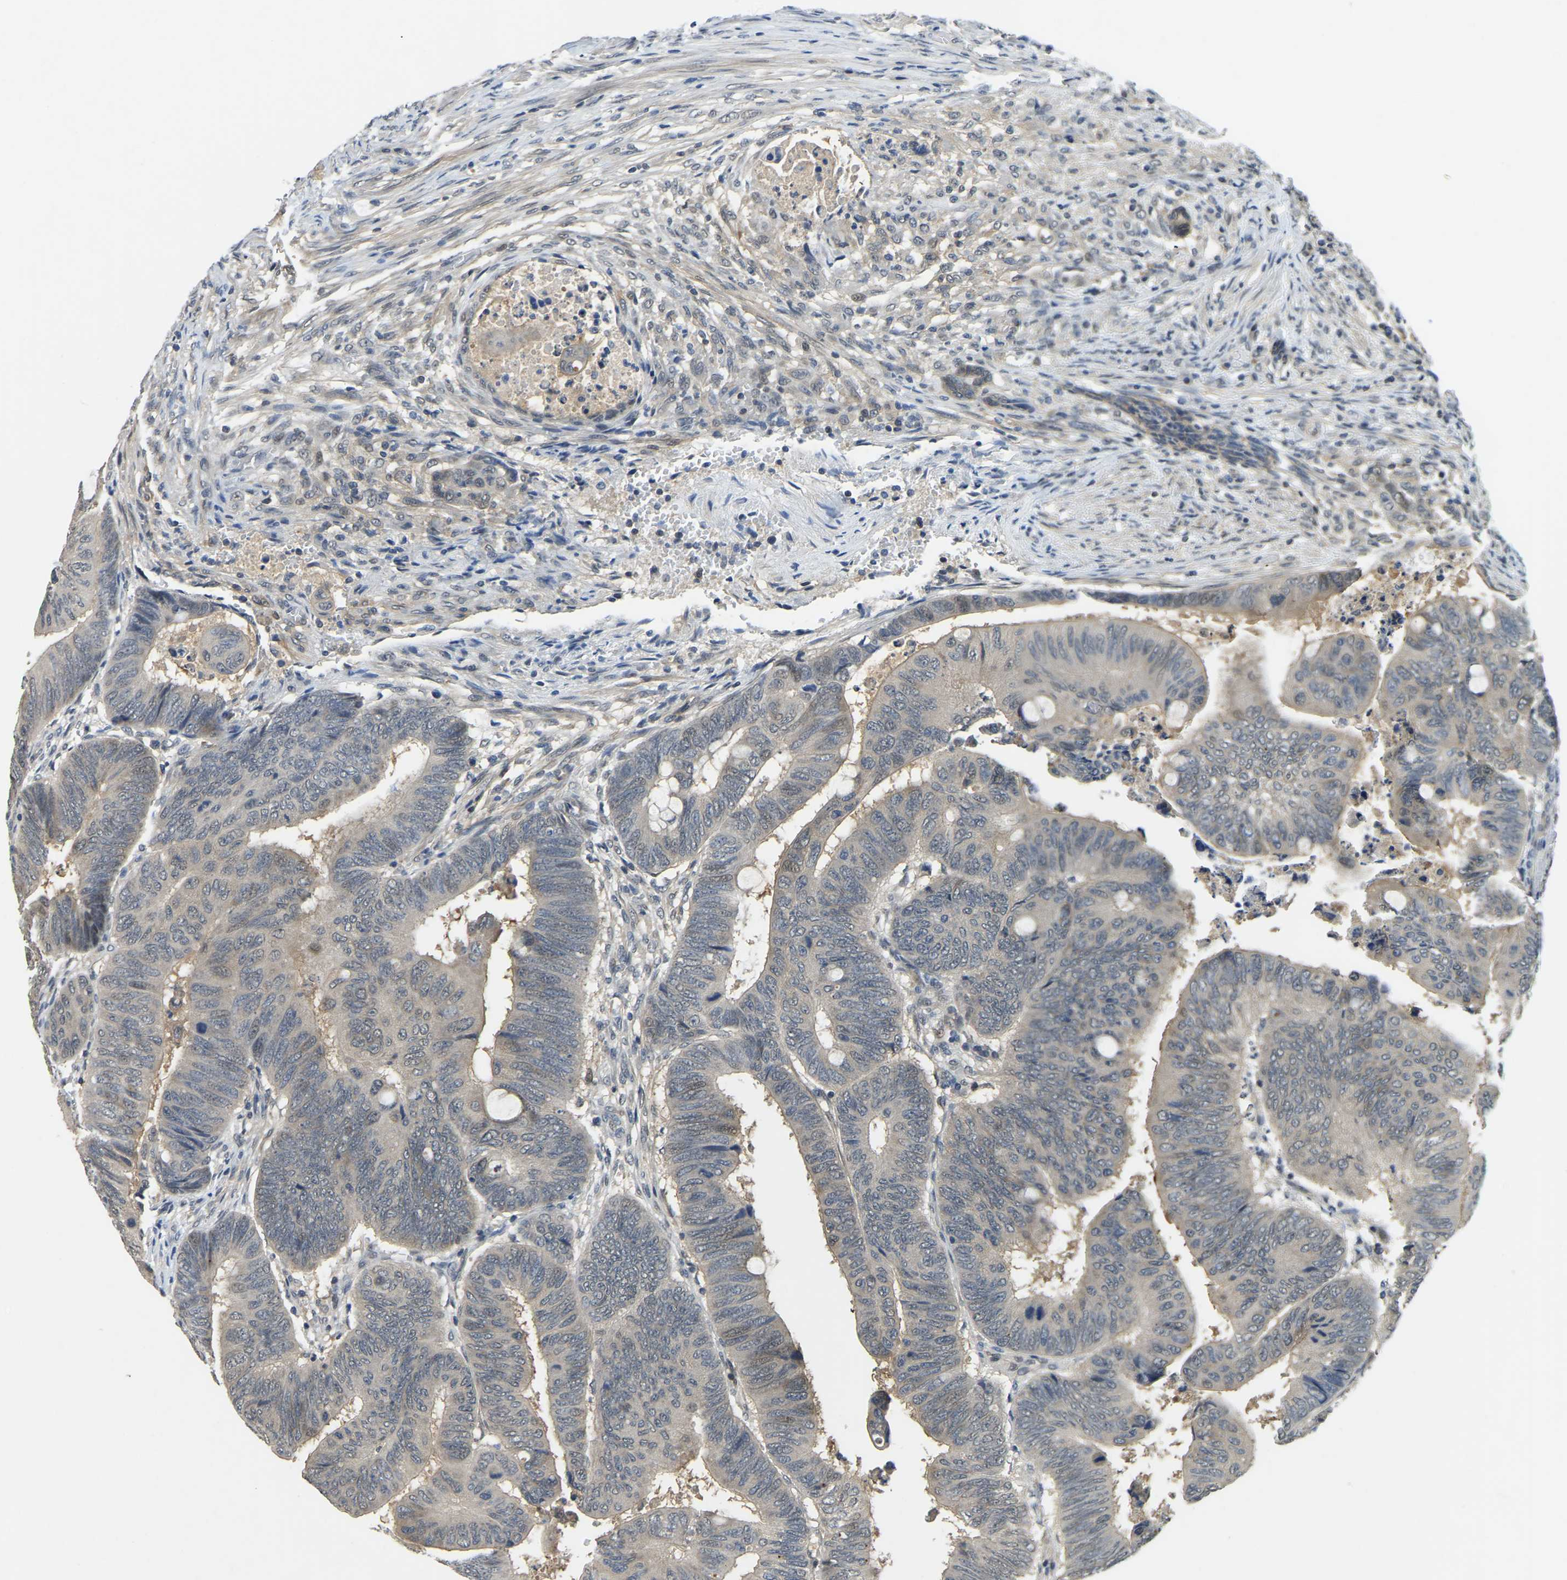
{"staining": {"intensity": "negative", "quantity": "none", "location": "none"}, "tissue": "colorectal cancer", "cell_type": "Tumor cells", "image_type": "cancer", "snomed": [{"axis": "morphology", "description": "Normal tissue, NOS"}, {"axis": "morphology", "description": "Adenocarcinoma, NOS"}, {"axis": "topography", "description": "Rectum"}, {"axis": "topography", "description": "Peripheral nerve tissue"}], "caption": "IHC image of neoplastic tissue: human colorectal cancer (adenocarcinoma) stained with DAB (3,3'-diaminobenzidine) shows no significant protein positivity in tumor cells.", "gene": "AHNAK", "patient": {"sex": "male", "age": 92}}